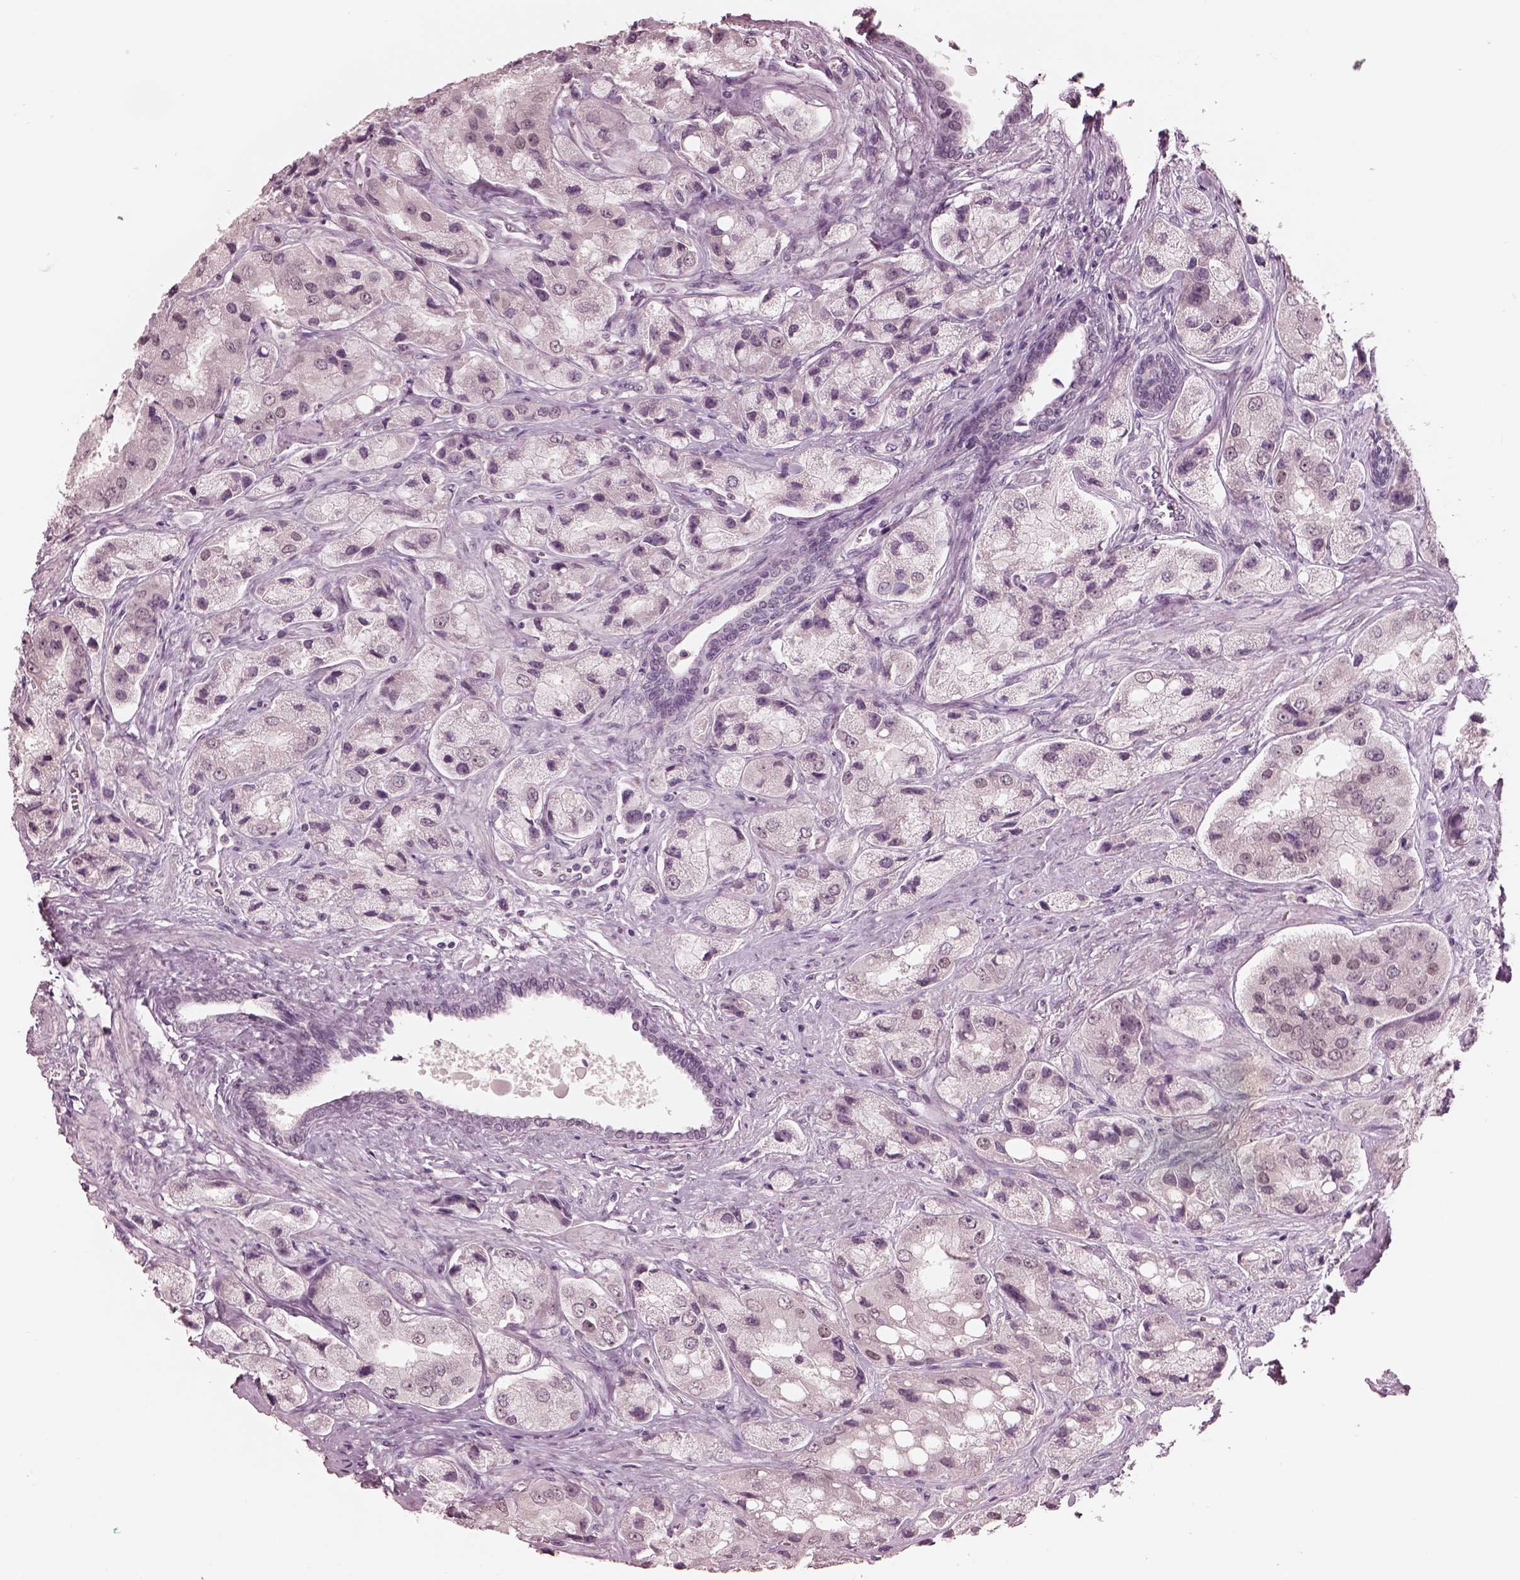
{"staining": {"intensity": "negative", "quantity": "none", "location": "none"}, "tissue": "prostate cancer", "cell_type": "Tumor cells", "image_type": "cancer", "snomed": [{"axis": "morphology", "description": "Adenocarcinoma, Low grade"}, {"axis": "topography", "description": "Prostate"}], "caption": "The immunohistochemistry image has no significant positivity in tumor cells of prostate cancer (low-grade adenocarcinoma) tissue.", "gene": "GARIN4", "patient": {"sex": "male", "age": 69}}